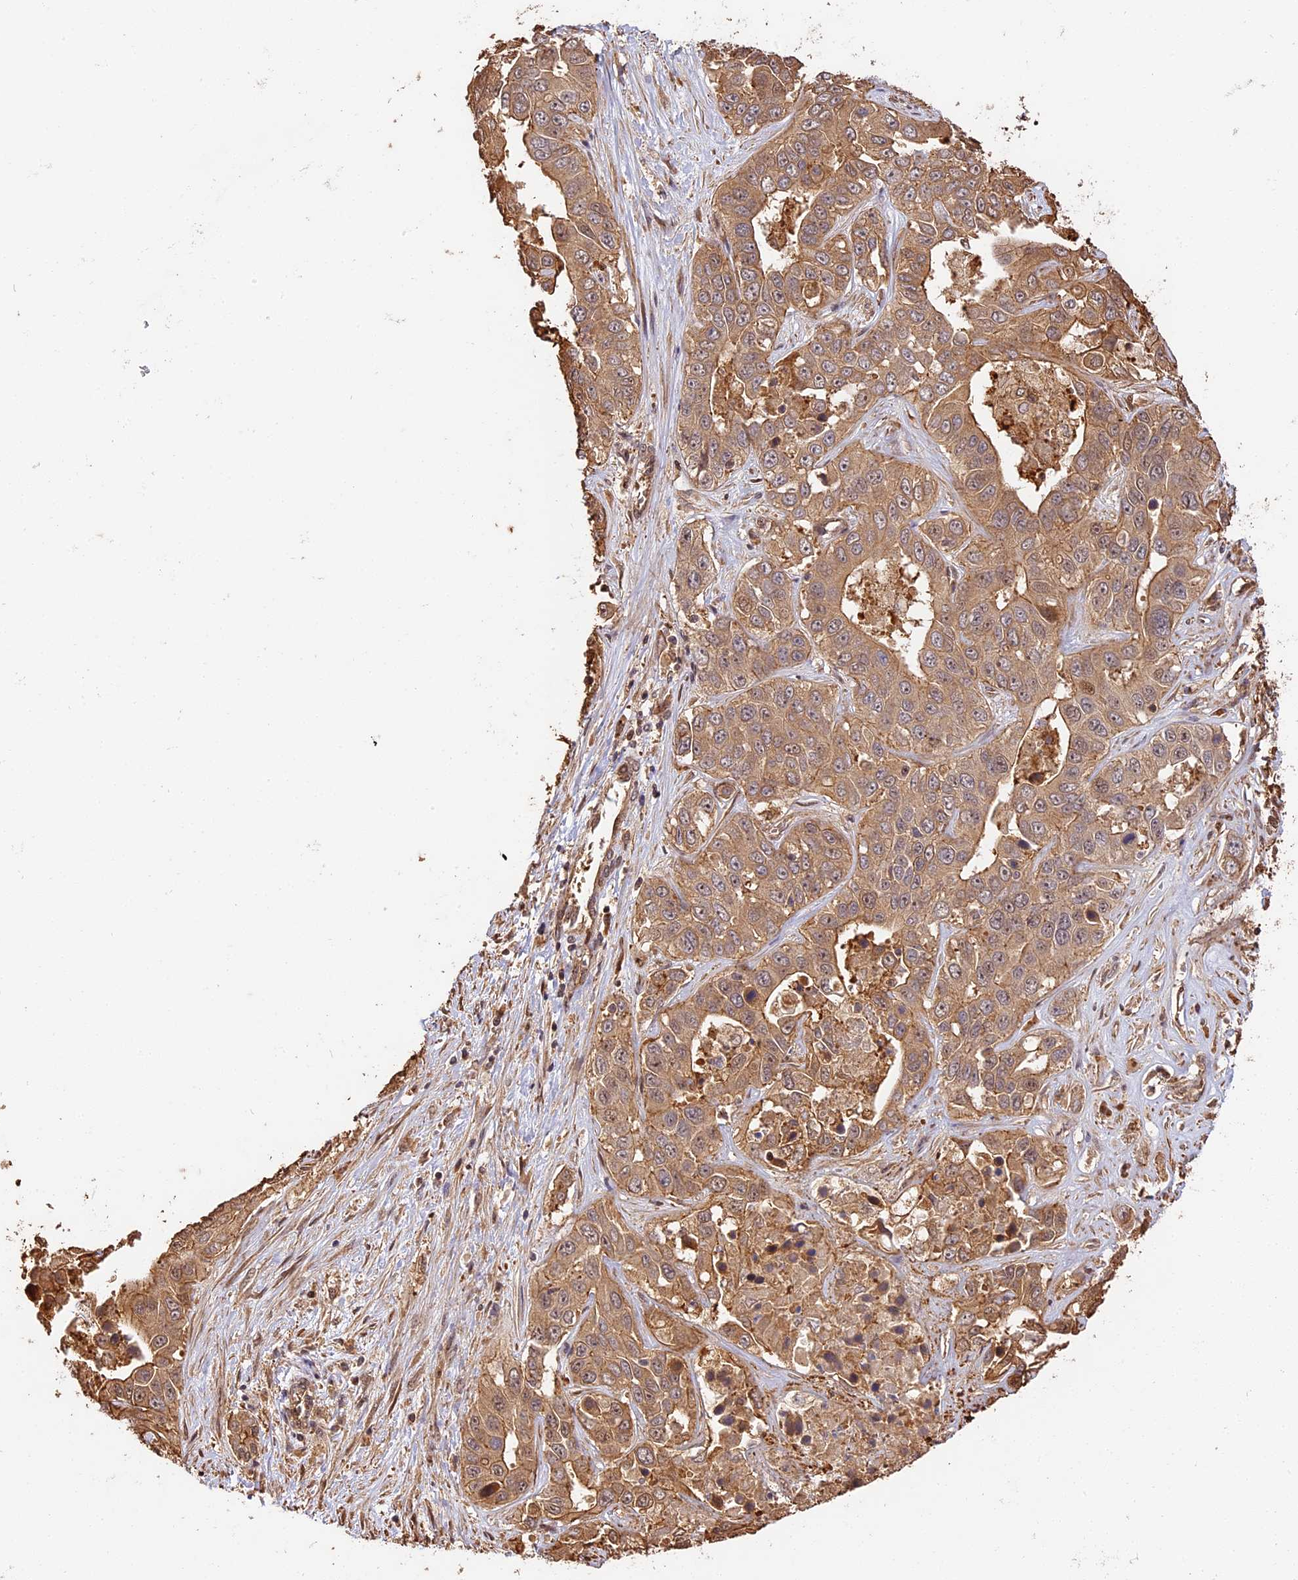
{"staining": {"intensity": "moderate", "quantity": ">75%", "location": "cytoplasmic/membranous"}, "tissue": "liver cancer", "cell_type": "Tumor cells", "image_type": "cancer", "snomed": [{"axis": "morphology", "description": "Cholangiocarcinoma"}, {"axis": "topography", "description": "Liver"}], "caption": "Immunohistochemical staining of liver cholangiocarcinoma exhibits moderate cytoplasmic/membranous protein expression in about >75% of tumor cells.", "gene": "PPP1R37", "patient": {"sex": "female", "age": 52}}